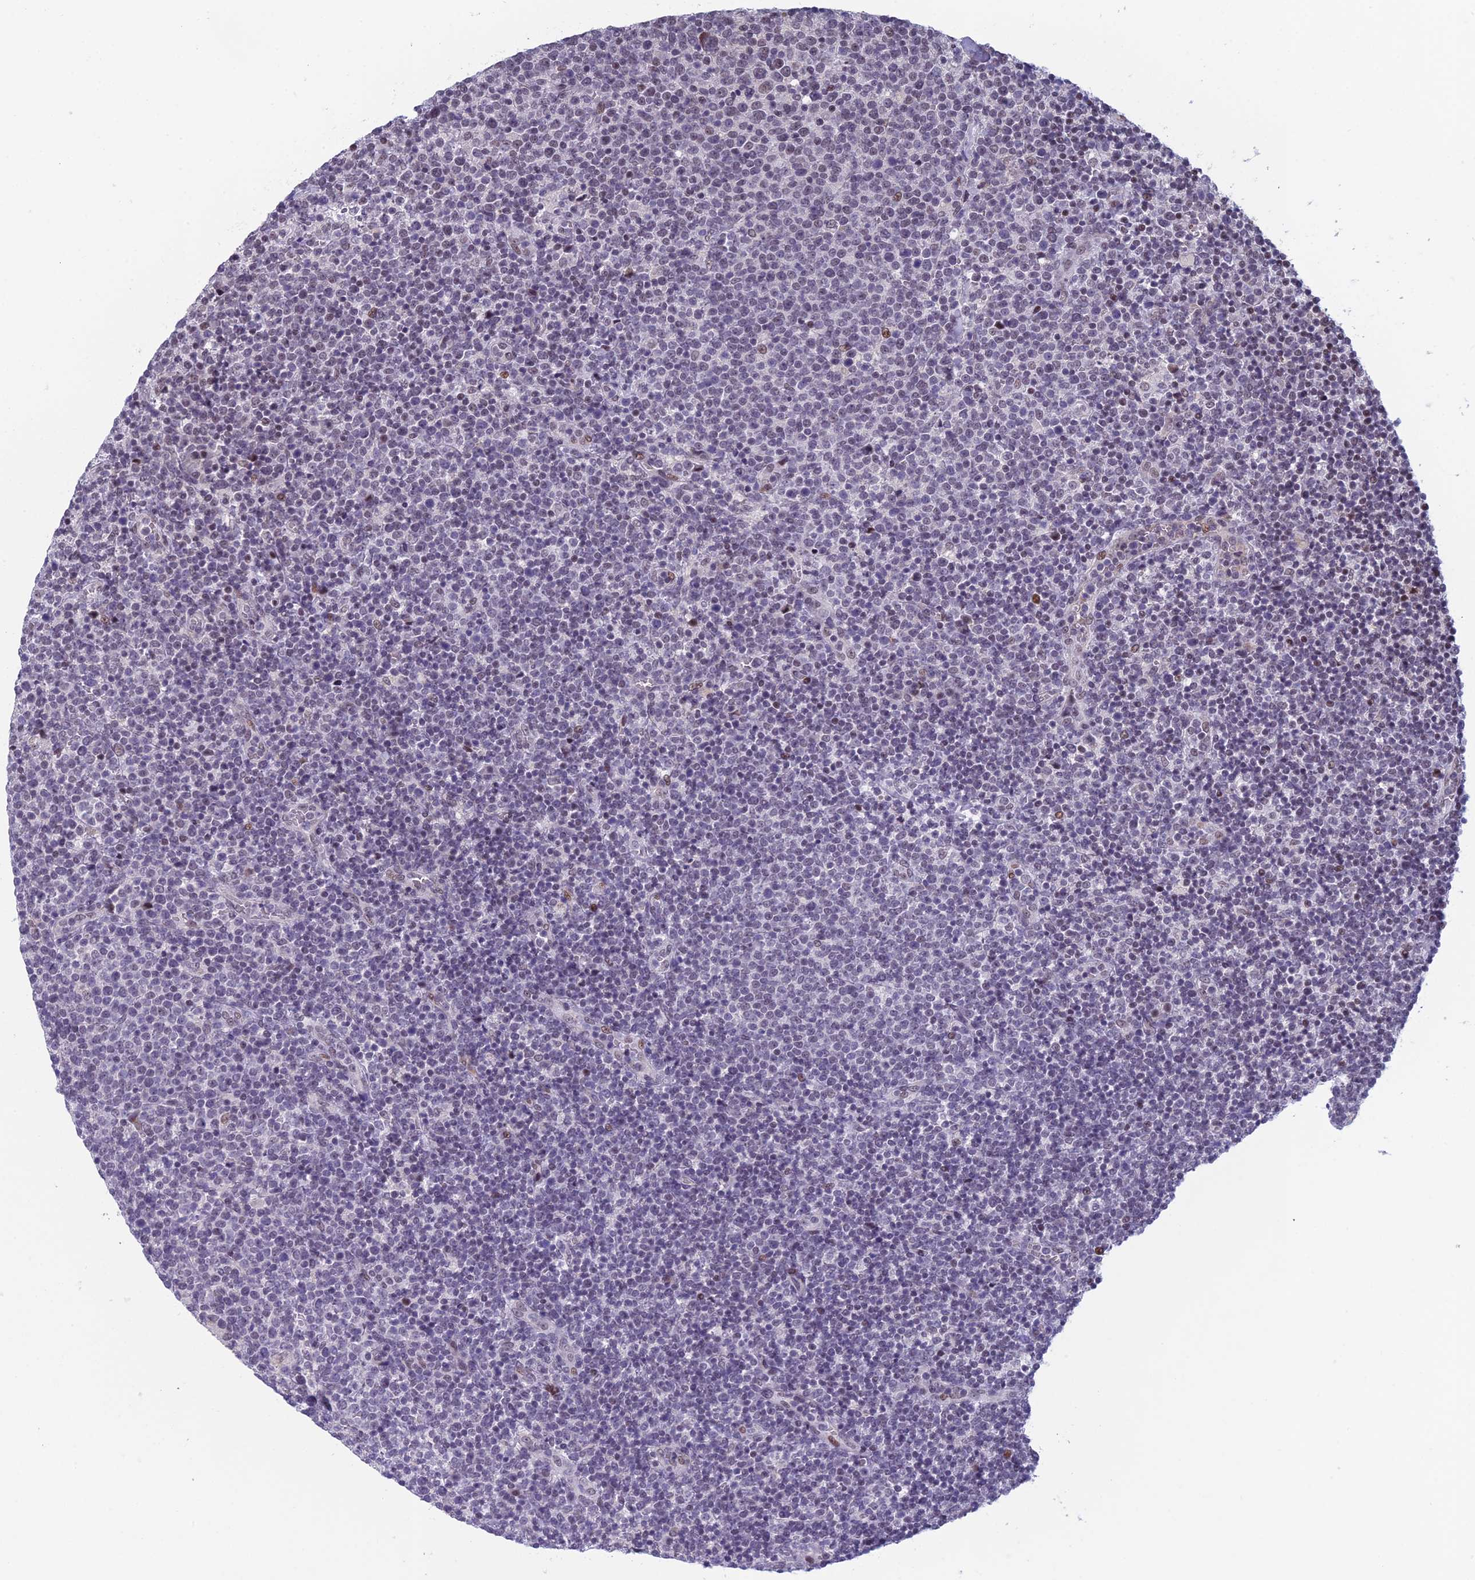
{"staining": {"intensity": "negative", "quantity": "none", "location": "none"}, "tissue": "lymphoma", "cell_type": "Tumor cells", "image_type": "cancer", "snomed": [{"axis": "morphology", "description": "Malignant lymphoma, non-Hodgkin's type, High grade"}, {"axis": "topography", "description": "Lymph node"}], "caption": "Immunohistochemistry photomicrograph of neoplastic tissue: lymphoma stained with DAB (3,3'-diaminobenzidine) reveals no significant protein staining in tumor cells. Nuclei are stained in blue.", "gene": "RGS17", "patient": {"sex": "male", "age": 61}}